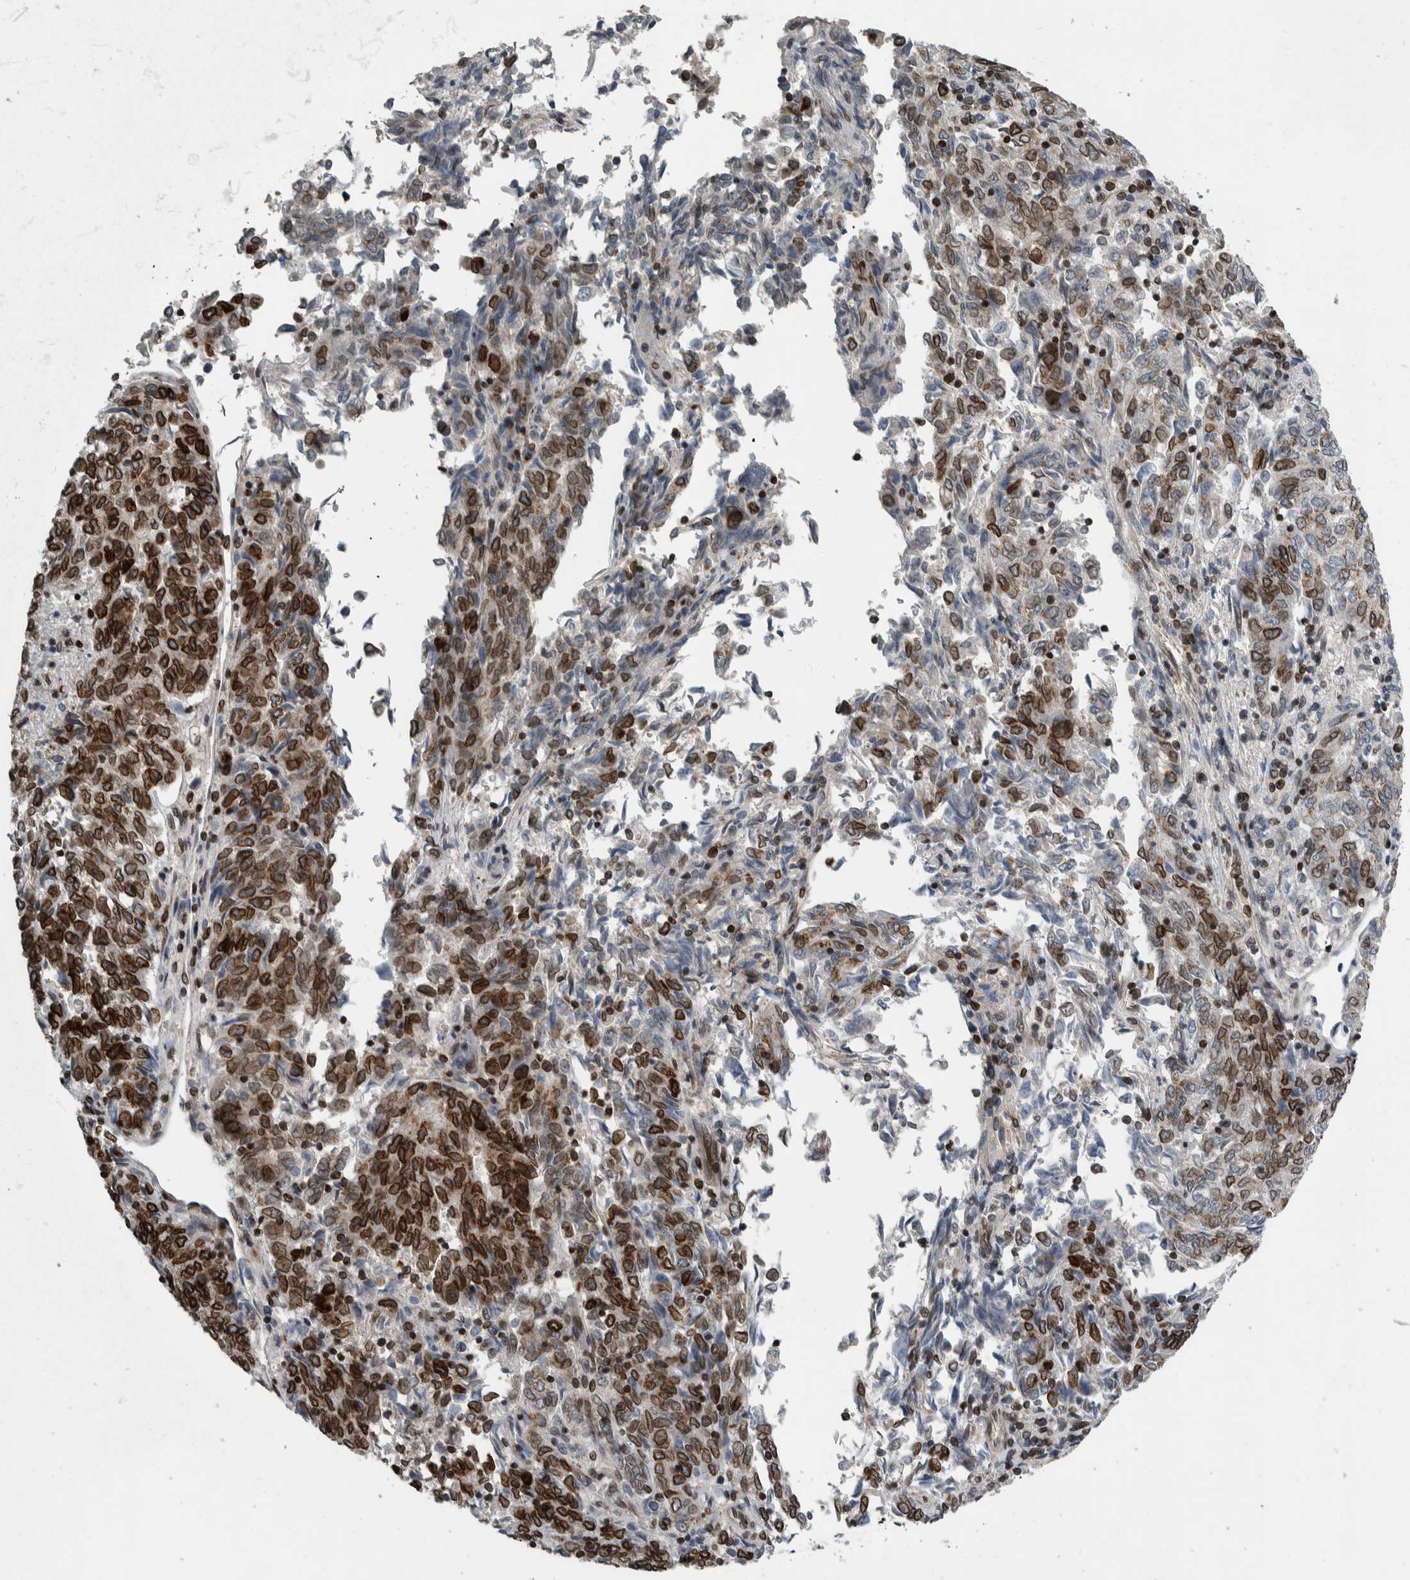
{"staining": {"intensity": "strong", "quantity": ">75%", "location": "cytoplasmic/membranous,nuclear"}, "tissue": "endometrial cancer", "cell_type": "Tumor cells", "image_type": "cancer", "snomed": [{"axis": "morphology", "description": "Adenocarcinoma, NOS"}, {"axis": "topography", "description": "Endometrium"}], "caption": "Human endometrial cancer (adenocarcinoma) stained with a protein marker exhibits strong staining in tumor cells.", "gene": "FAM135B", "patient": {"sex": "female", "age": 80}}